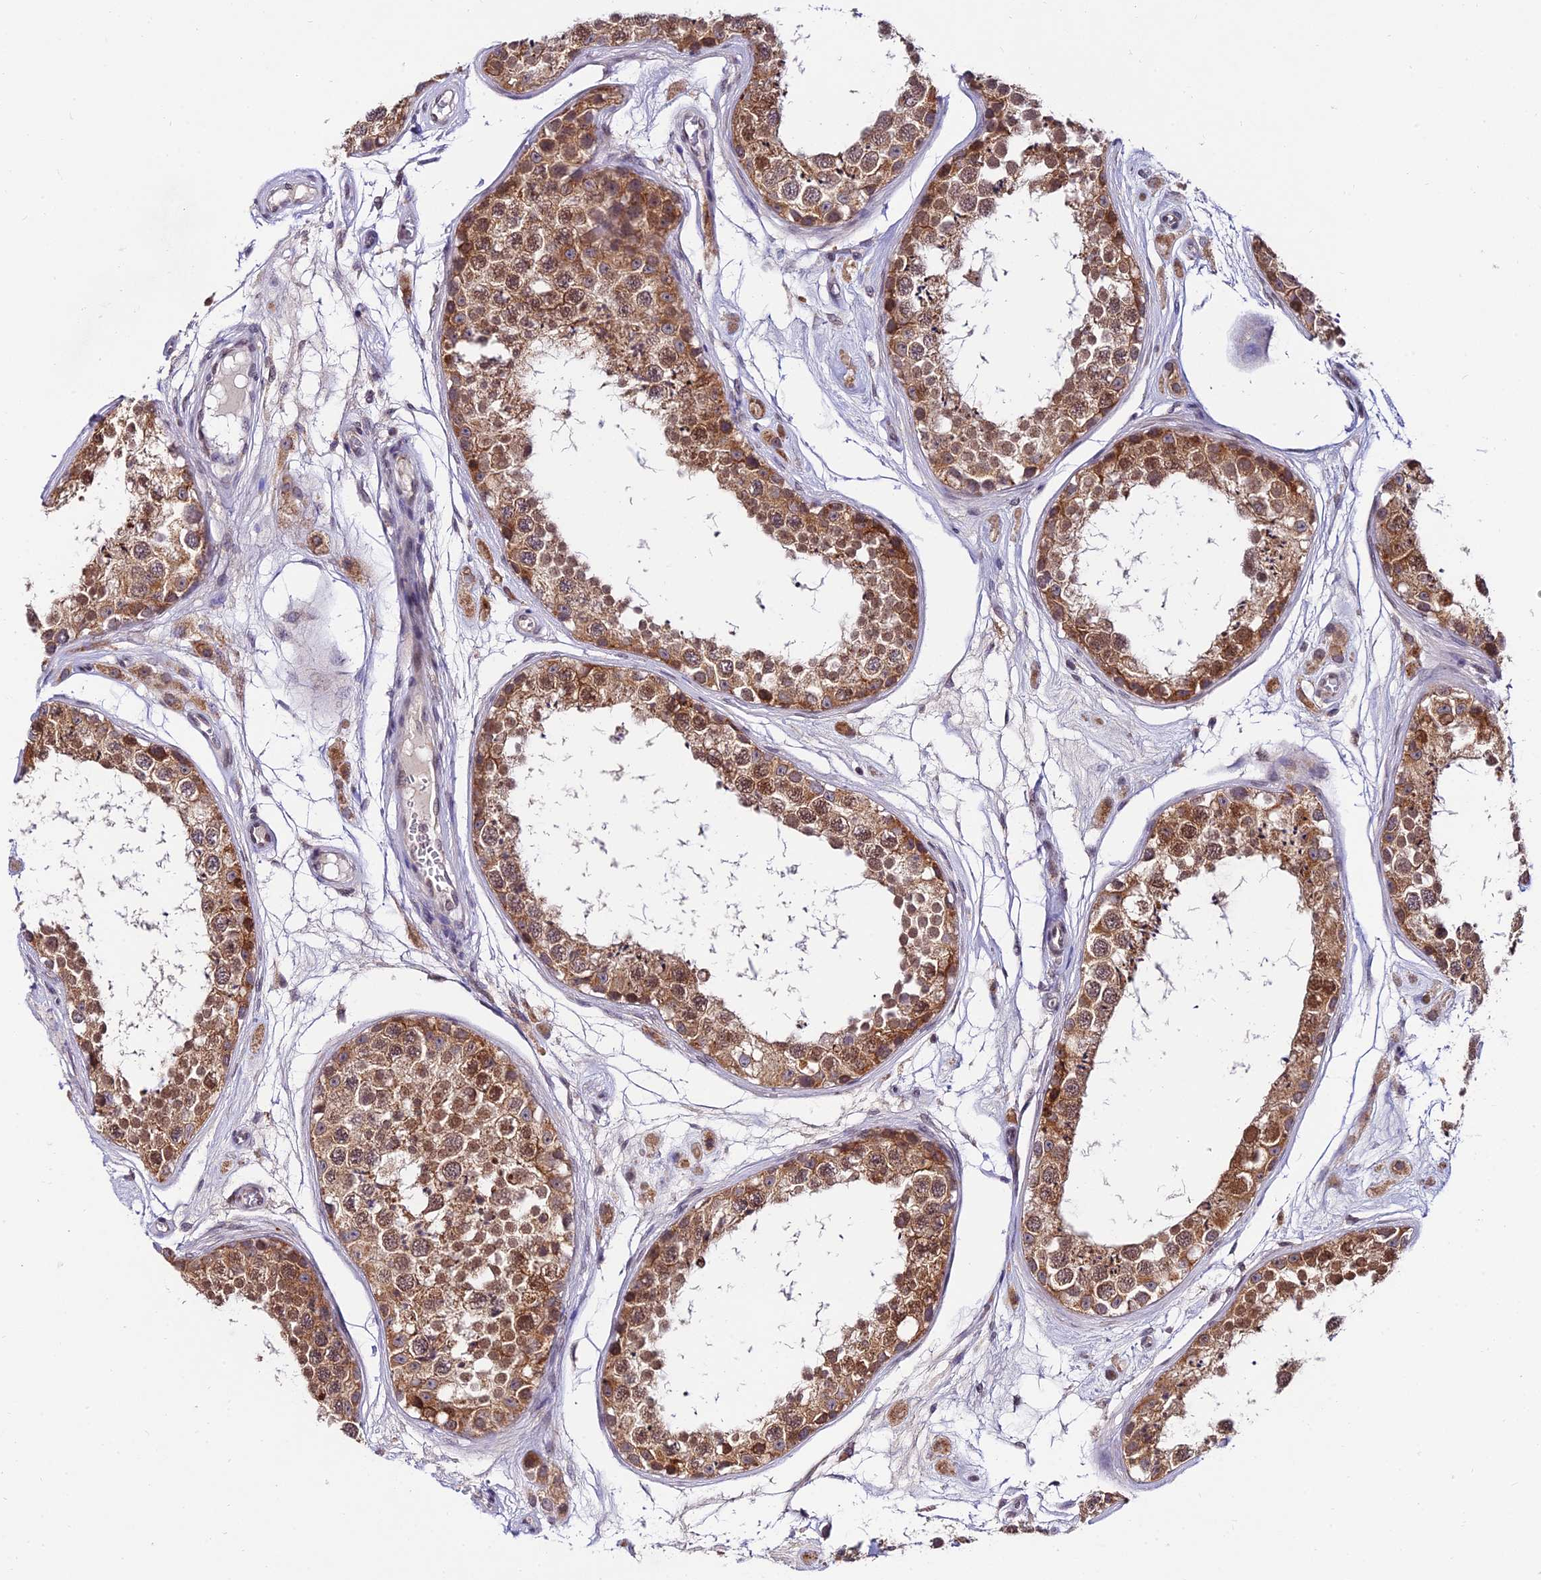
{"staining": {"intensity": "moderate", "quantity": ">75%", "location": "cytoplasmic/membranous,nuclear"}, "tissue": "testis", "cell_type": "Cells in seminiferous ducts", "image_type": "normal", "snomed": [{"axis": "morphology", "description": "Normal tissue, NOS"}, {"axis": "topography", "description": "Testis"}], "caption": "Brown immunohistochemical staining in benign human testis shows moderate cytoplasmic/membranous,nuclear expression in approximately >75% of cells in seminiferous ducts. The staining is performed using DAB (3,3'-diaminobenzidine) brown chromogen to label protein expression. The nuclei are counter-stained blue using hematoxylin.", "gene": "CDNF", "patient": {"sex": "male", "age": 25}}